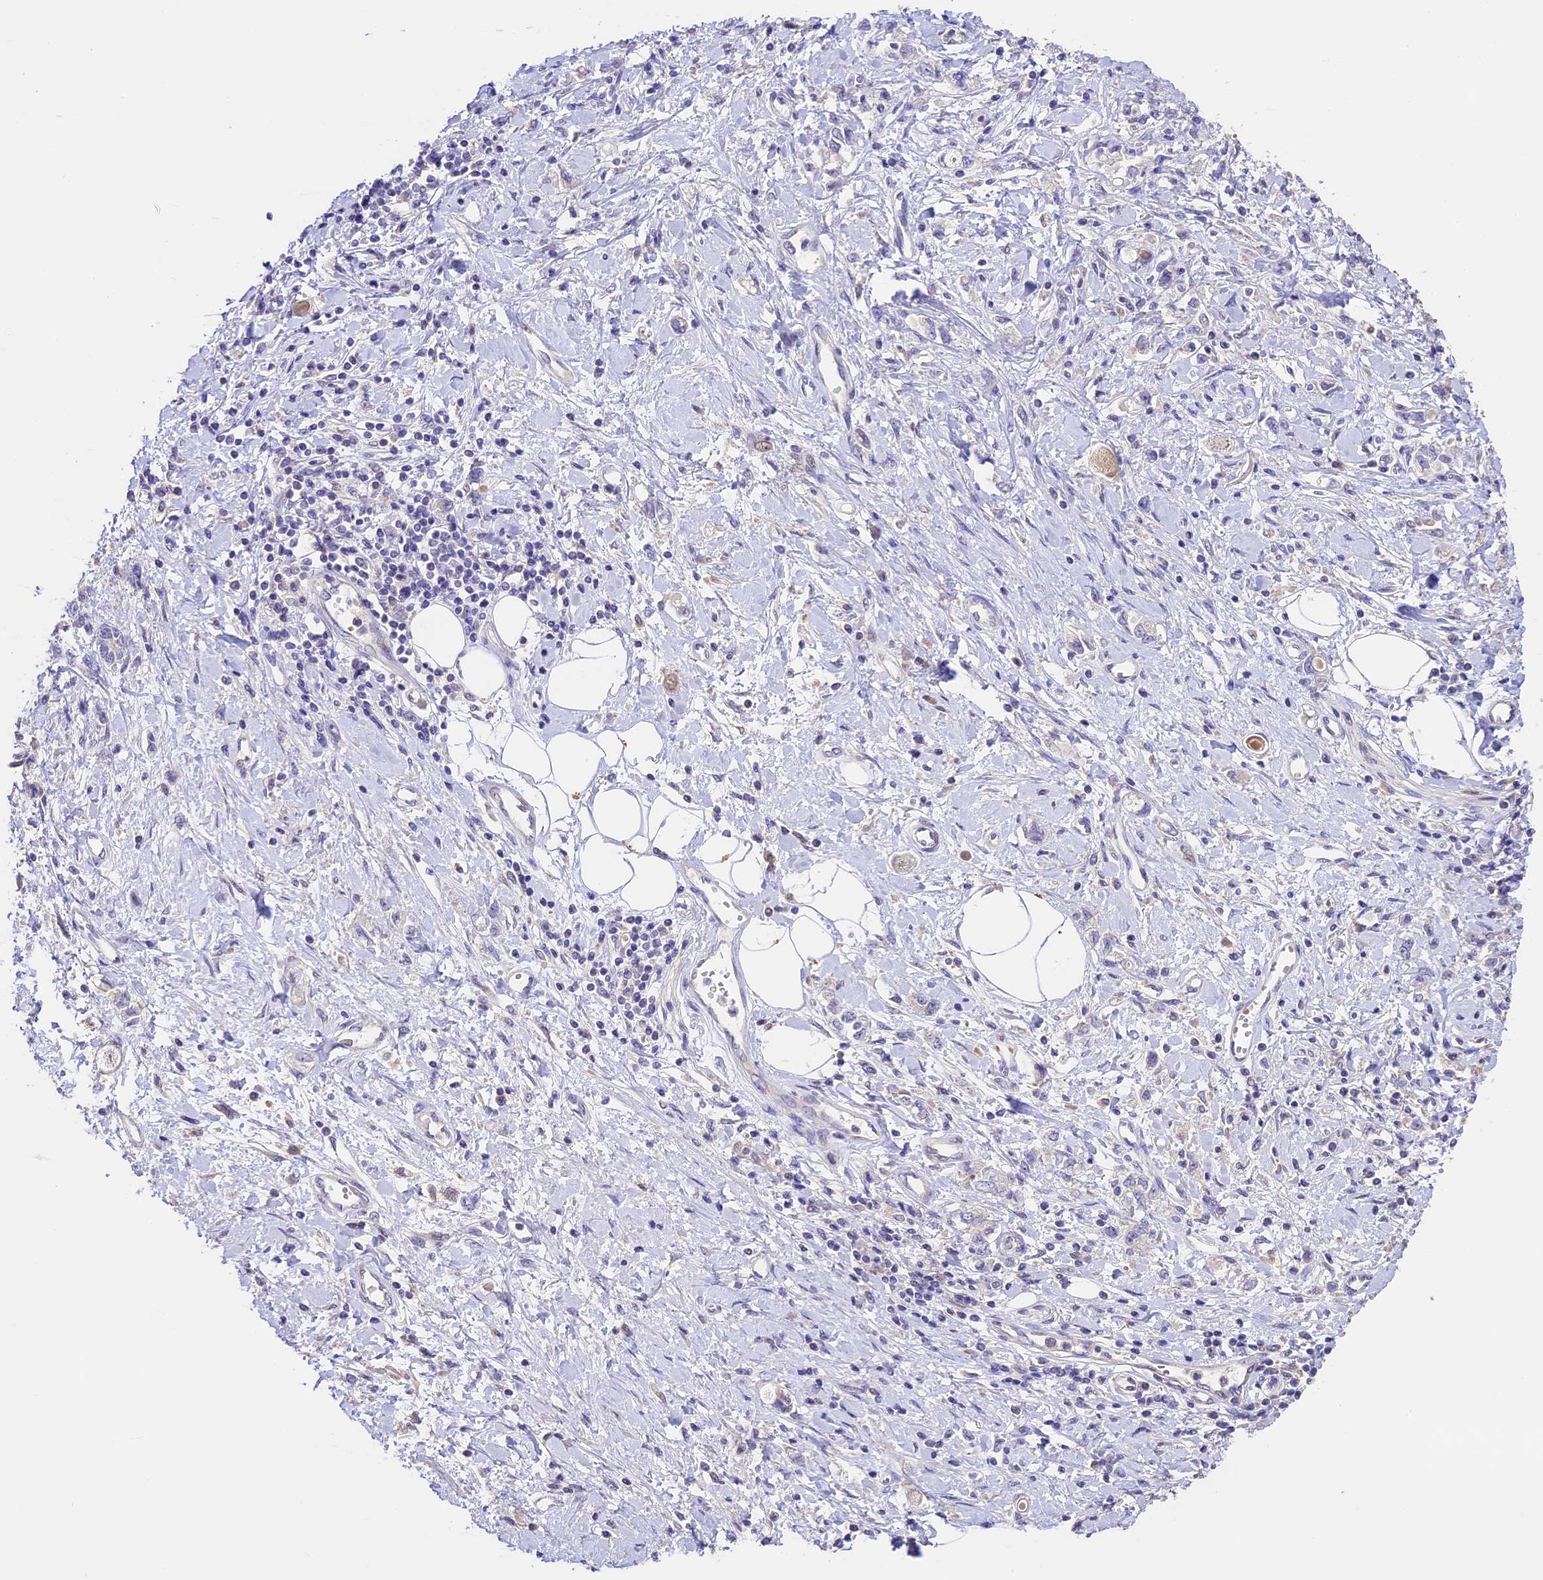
{"staining": {"intensity": "negative", "quantity": "none", "location": "none"}, "tissue": "stomach cancer", "cell_type": "Tumor cells", "image_type": "cancer", "snomed": [{"axis": "morphology", "description": "Adenocarcinoma, NOS"}, {"axis": "topography", "description": "Stomach"}], "caption": "Immunohistochemistry (IHC) micrograph of human stomach cancer (adenocarcinoma) stained for a protein (brown), which shows no expression in tumor cells.", "gene": "DGKH", "patient": {"sex": "female", "age": 76}}